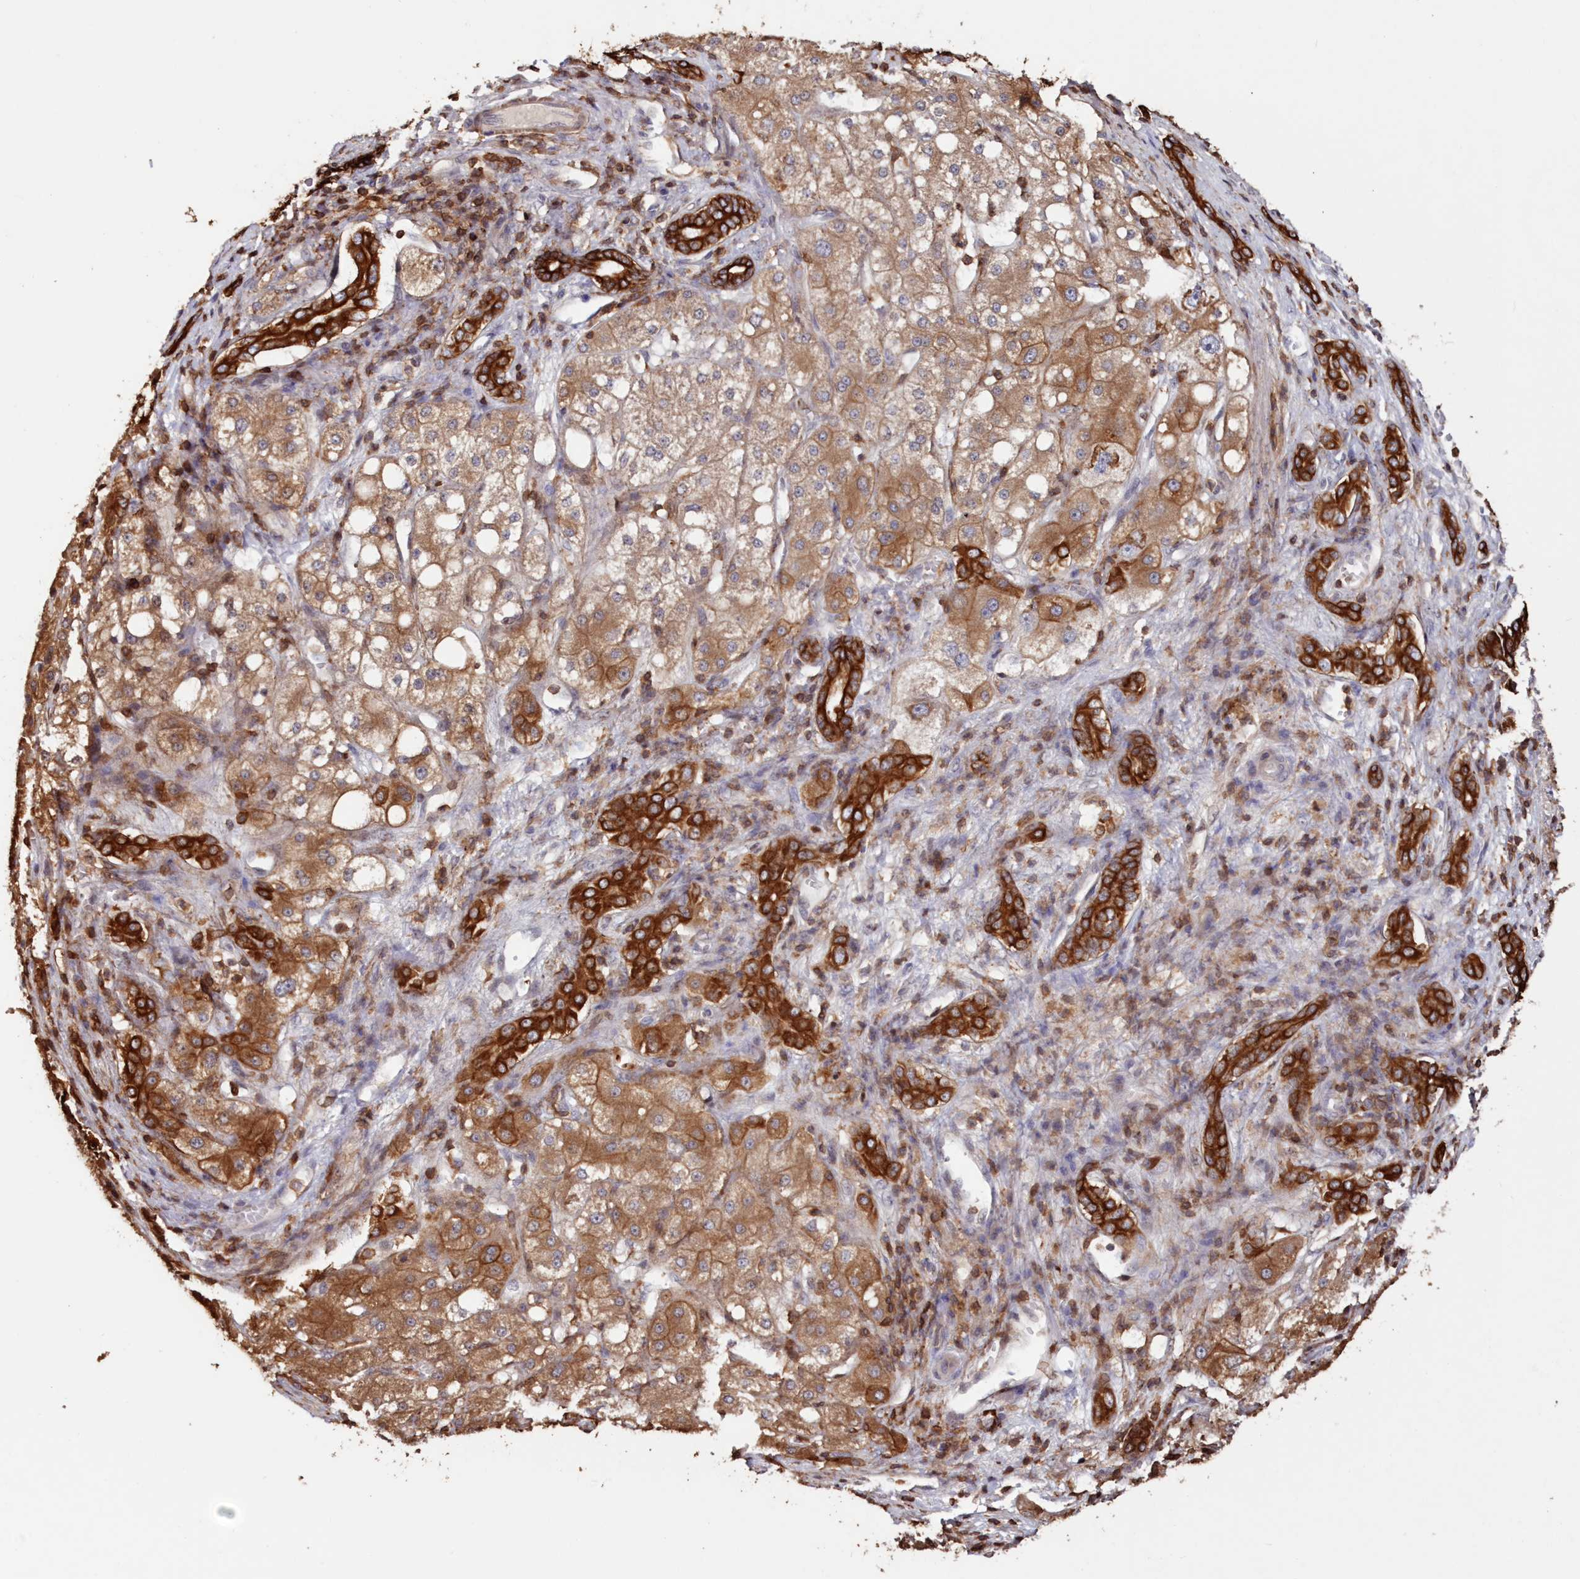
{"staining": {"intensity": "moderate", "quantity": ">75%", "location": "cytoplasmic/membranous"}, "tissue": "liver cancer", "cell_type": "Tumor cells", "image_type": "cancer", "snomed": [{"axis": "morphology", "description": "Carcinoma, Hepatocellular, NOS"}, {"axis": "topography", "description": "Liver"}], "caption": "Protein analysis of liver cancer tissue demonstrates moderate cytoplasmic/membranous staining in approximately >75% of tumor cells.", "gene": "SNED1", "patient": {"sex": "male", "age": 80}}